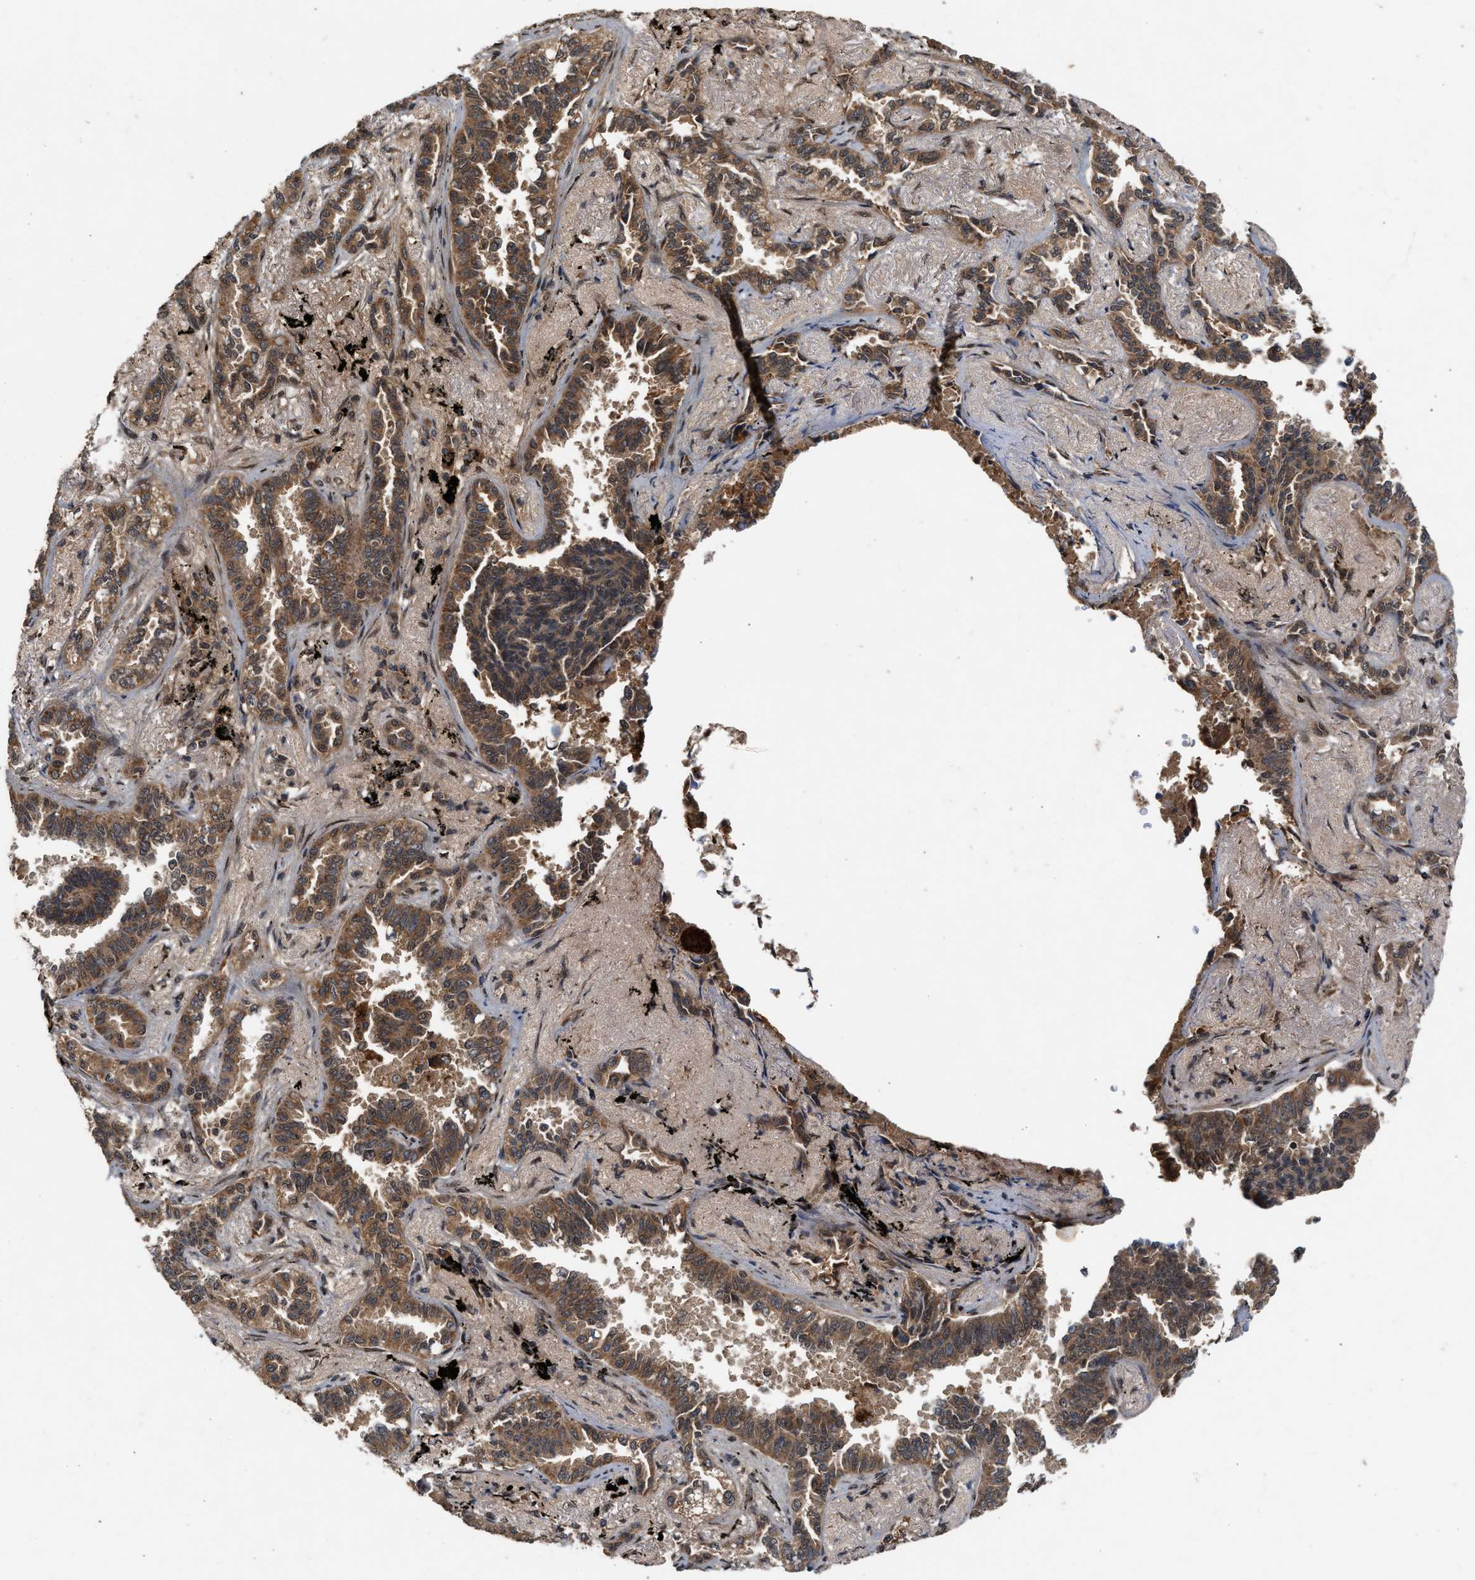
{"staining": {"intensity": "moderate", "quantity": ">75%", "location": "cytoplasmic/membranous"}, "tissue": "lung cancer", "cell_type": "Tumor cells", "image_type": "cancer", "snomed": [{"axis": "morphology", "description": "Adenocarcinoma, NOS"}, {"axis": "topography", "description": "Lung"}], "caption": "The photomicrograph reveals immunohistochemical staining of adenocarcinoma (lung). There is moderate cytoplasmic/membranous staining is appreciated in approximately >75% of tumor cells.", "gene": "RUSC2", "patient": {"sex": "male", "age": 59}}